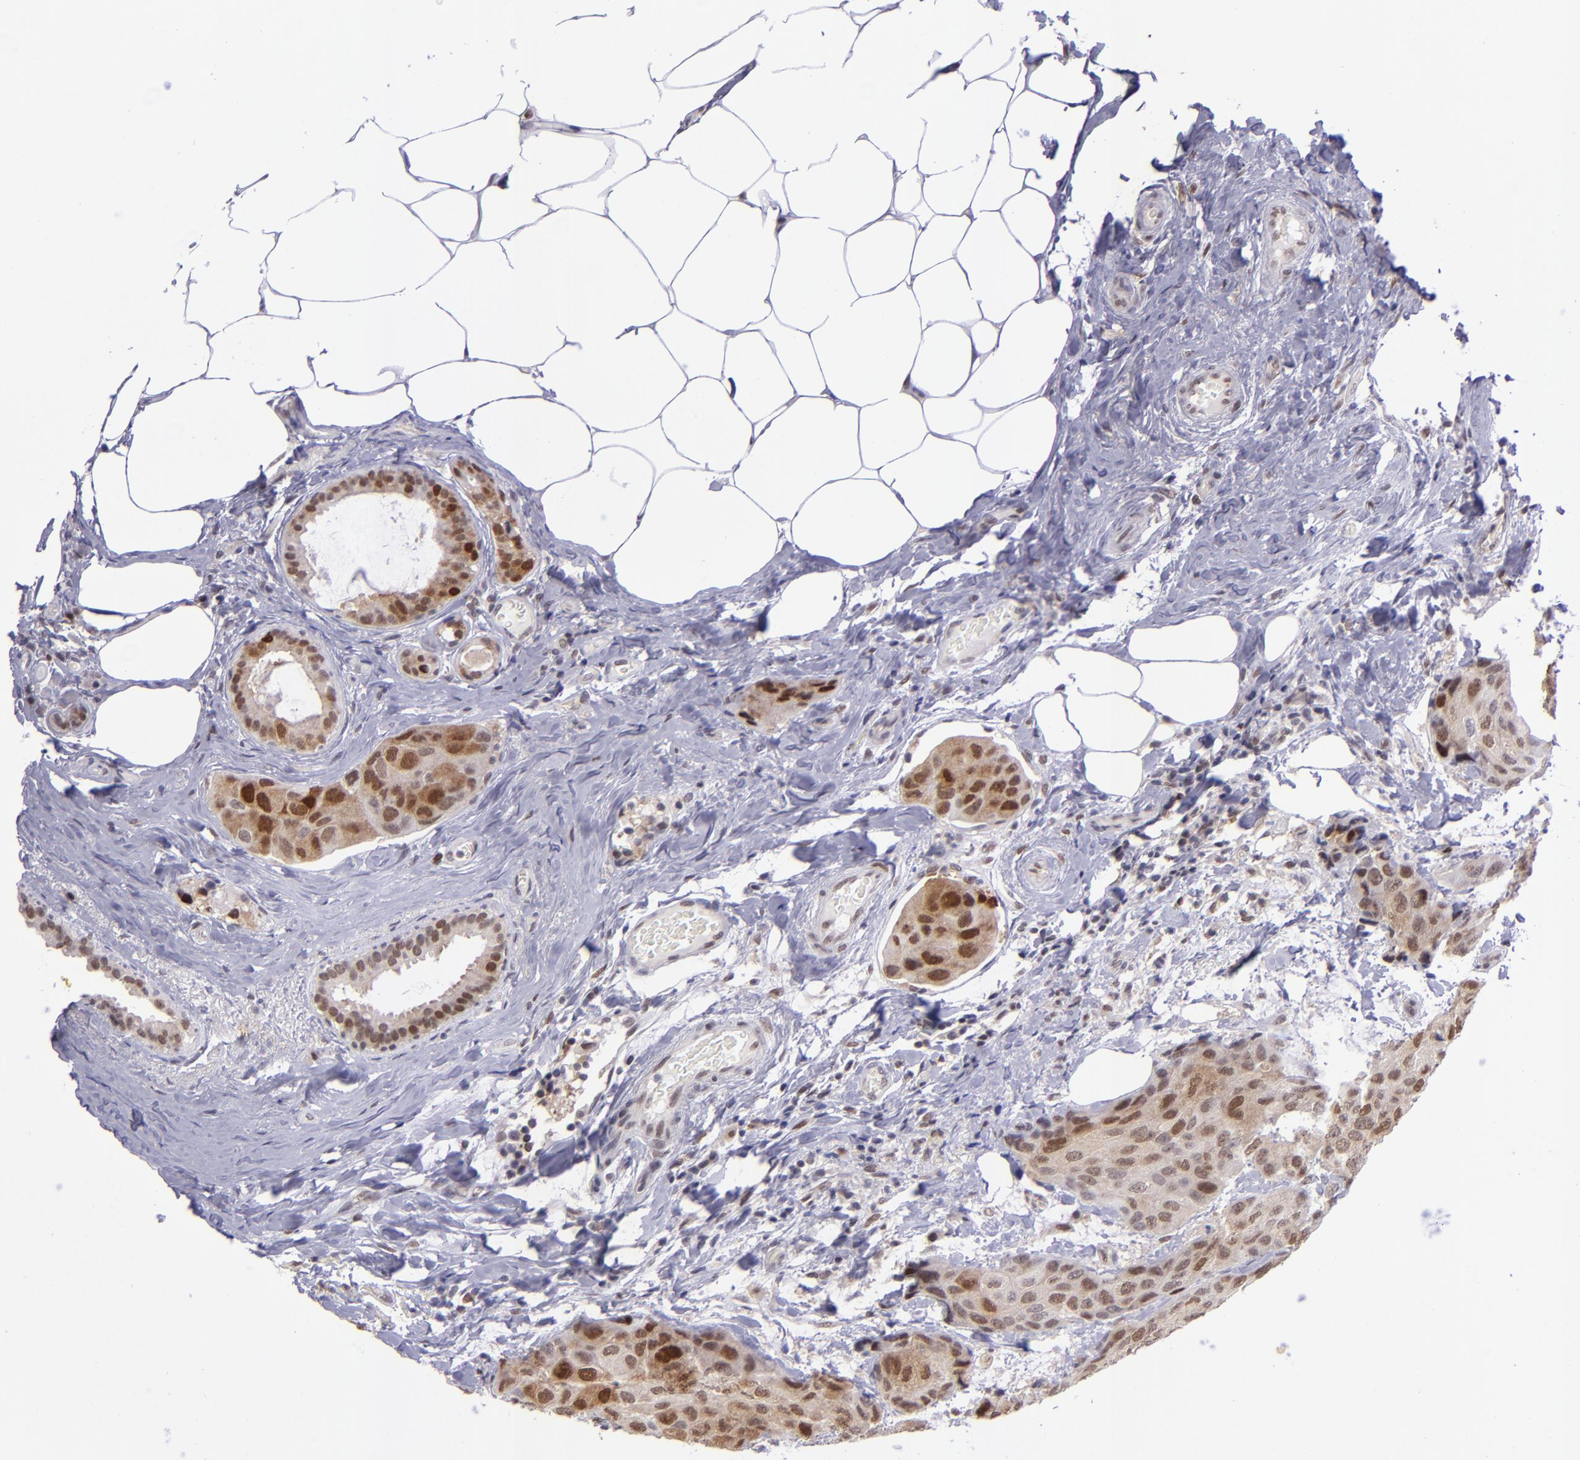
{"staining": {"intensity": "strong", "quantity": ">75%", "location": "cytoplasmic/membranous,nuclear"}, "tissue": "breast cancer", "cell_type": "Tumor cells", "image_type": "cancer", "snomed": [{"axis": "morphology", "description": "Duct carcinoma"}, {"axis": "topography", "description": "Breast"}], "caption": "Protein analysis of intraductal carcinoma (breast) tissue exhibits strong cytoplasmic/membranous and nuclear staining in approximately >75% of tumor cells. The staining was performed using DAB to visualize the protein expression in brown, while the nuclei were stained in blue with hematoxylin (Magnification: 20x).", "gene": "BAG1", "patient": {"sex": "female", "age": 68}}